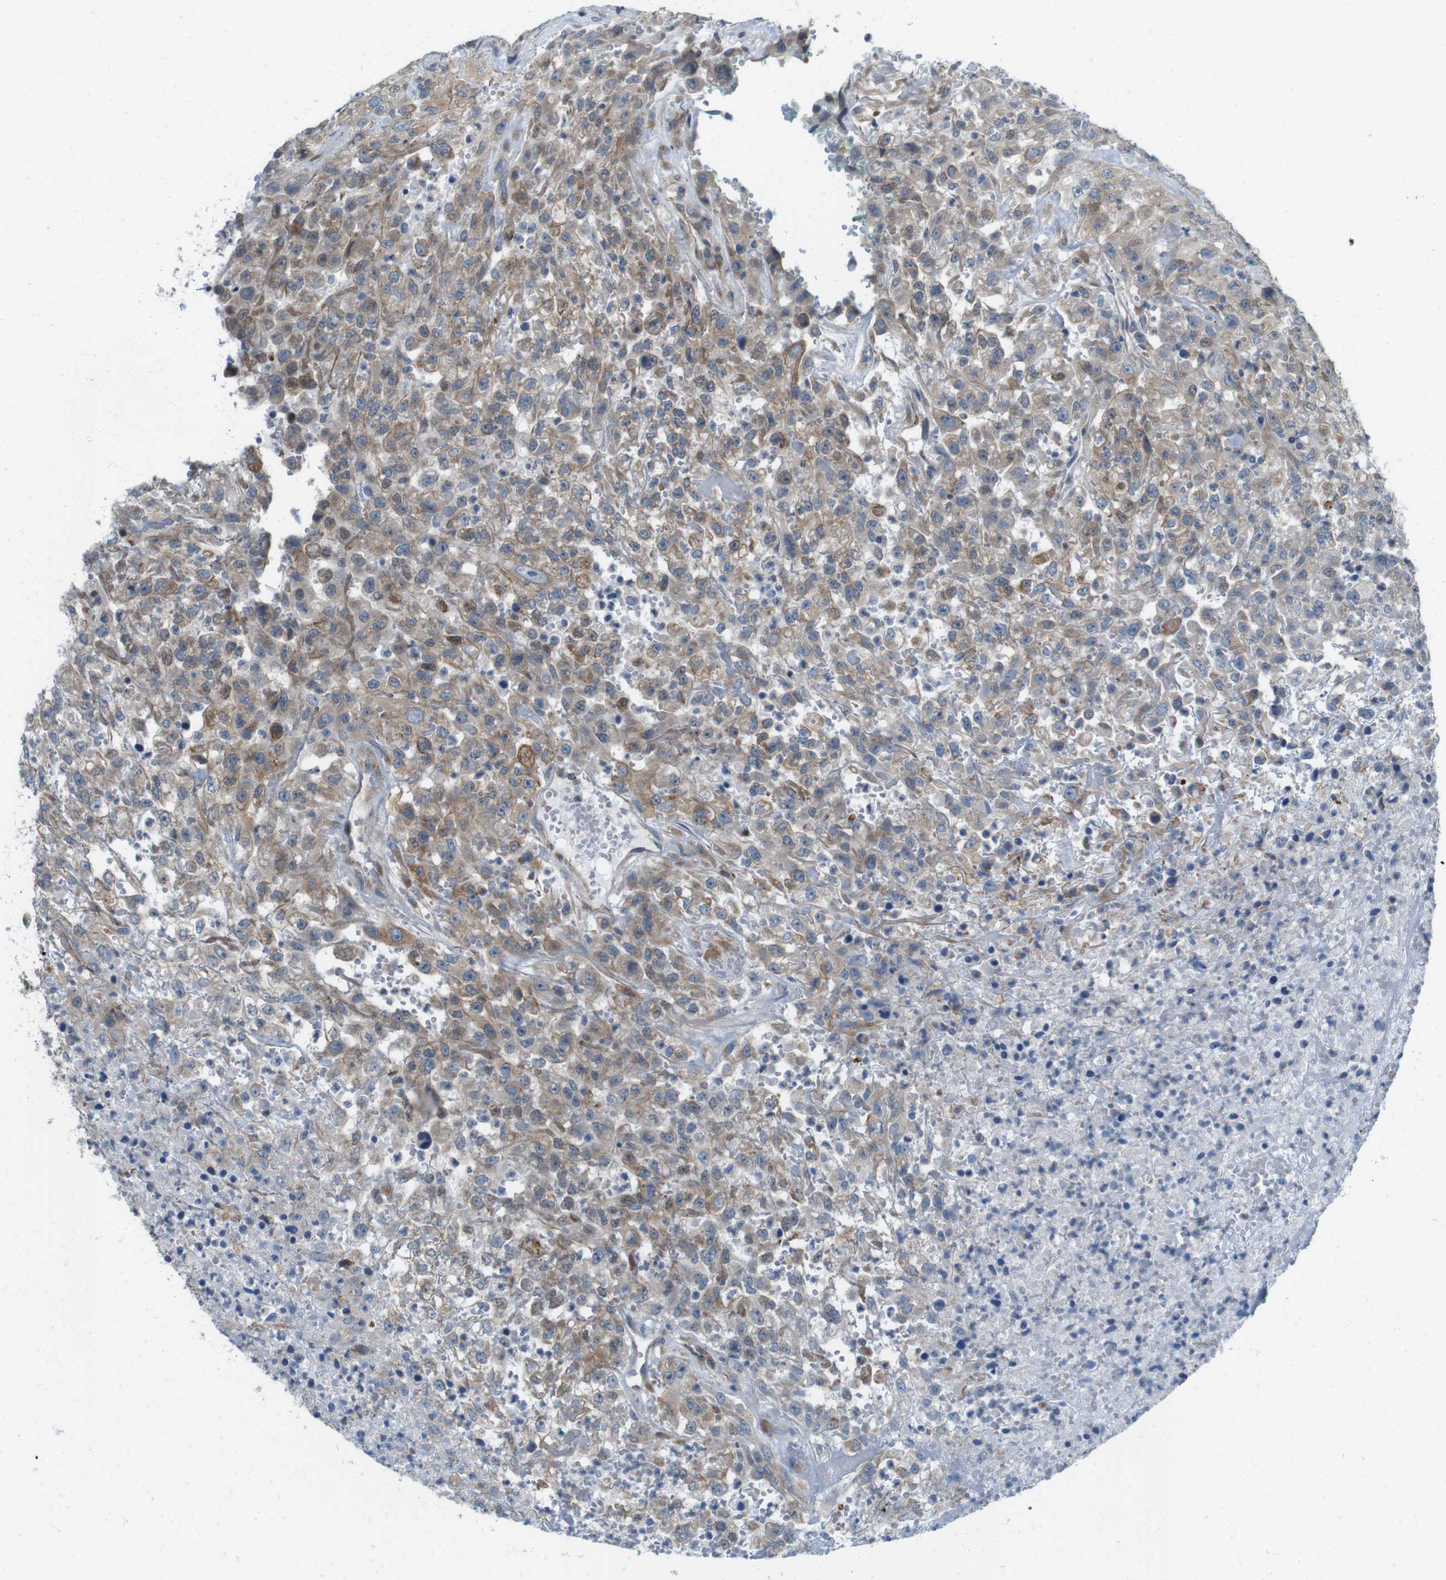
{"staining": {"intensity": "weak", "quantity": ">75%", "location": "cytoplasmic/membranous"}, "tissue": "urothelial cancer", "cell_type": "Tumor cells", "image_type": "cancer", "snomed": [{"axis": "morphology", "description": "Urothelial carcinoma, High grade"}, {"axis": "topography", "description": "Urinary bladder"}], "caption": "Immunohistochemical staining of urothelial cancer exhibits low levels of weak cytoplasmic/membranous expression in approximately >75% of tumor cells.", "gene": "SKI", "patient": {"sex": "male", "age": 46}}